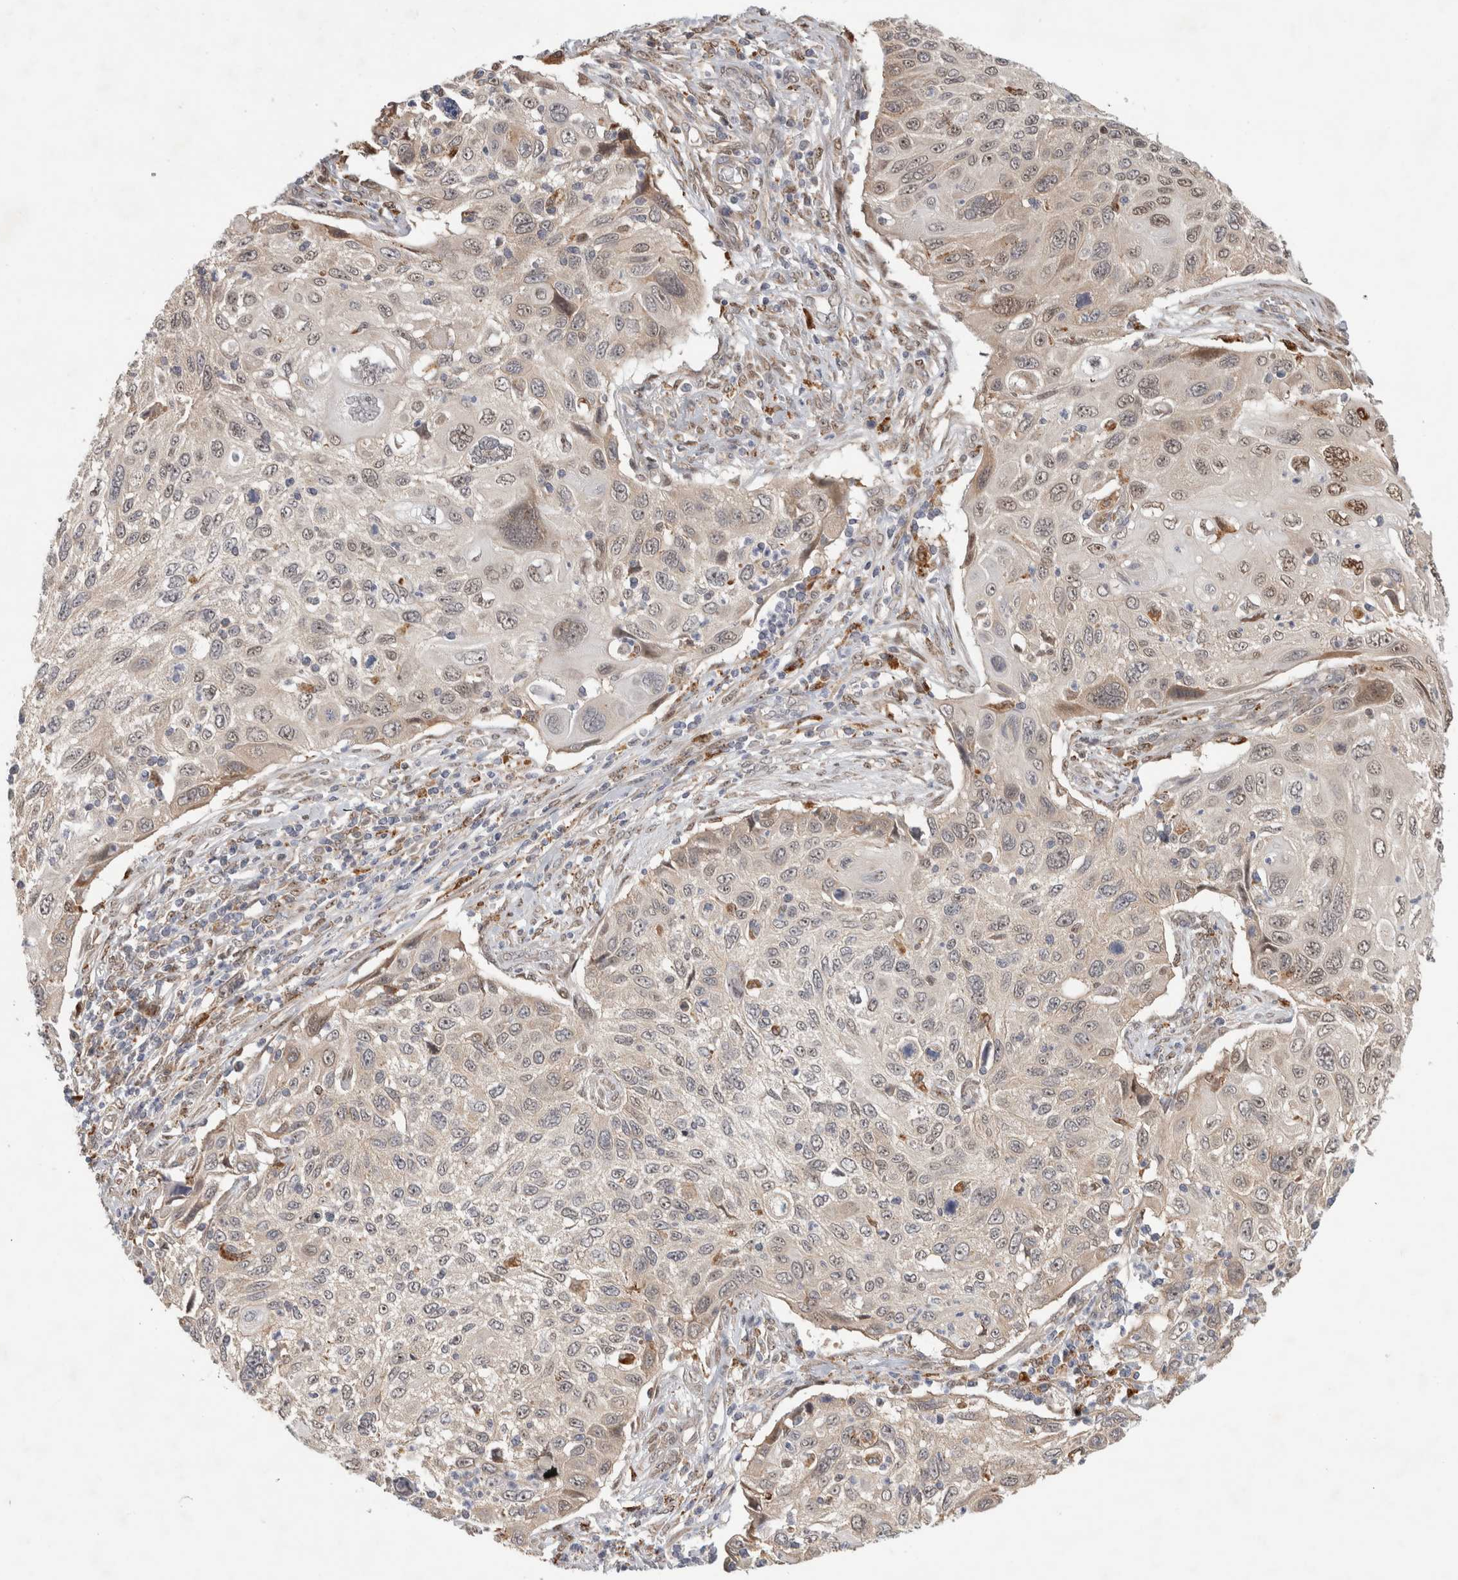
{"staining": {"intensity": "weak", "quantity": "25%-75%", "location": "nuclear"}, "tissue": "cervical cancer", "cell_type": "Tumor cells", "image_type": "cancer", "snomed": [{"axis": "morphology", "description": "Squamous cell carcinoma, NOS"}, {"axis": "topography", "description": "Cervix"}], "caption": "Immunohistochemistry (DAB (3,3'-diaminobenzidine)) staining of human squamous cell carcinoma (cervical) displays weak nuclear protein staining in approximately 25%-75% of tumor cells.", "gene": "NAB2", "patient": {"sex": "female", "age": 70}}